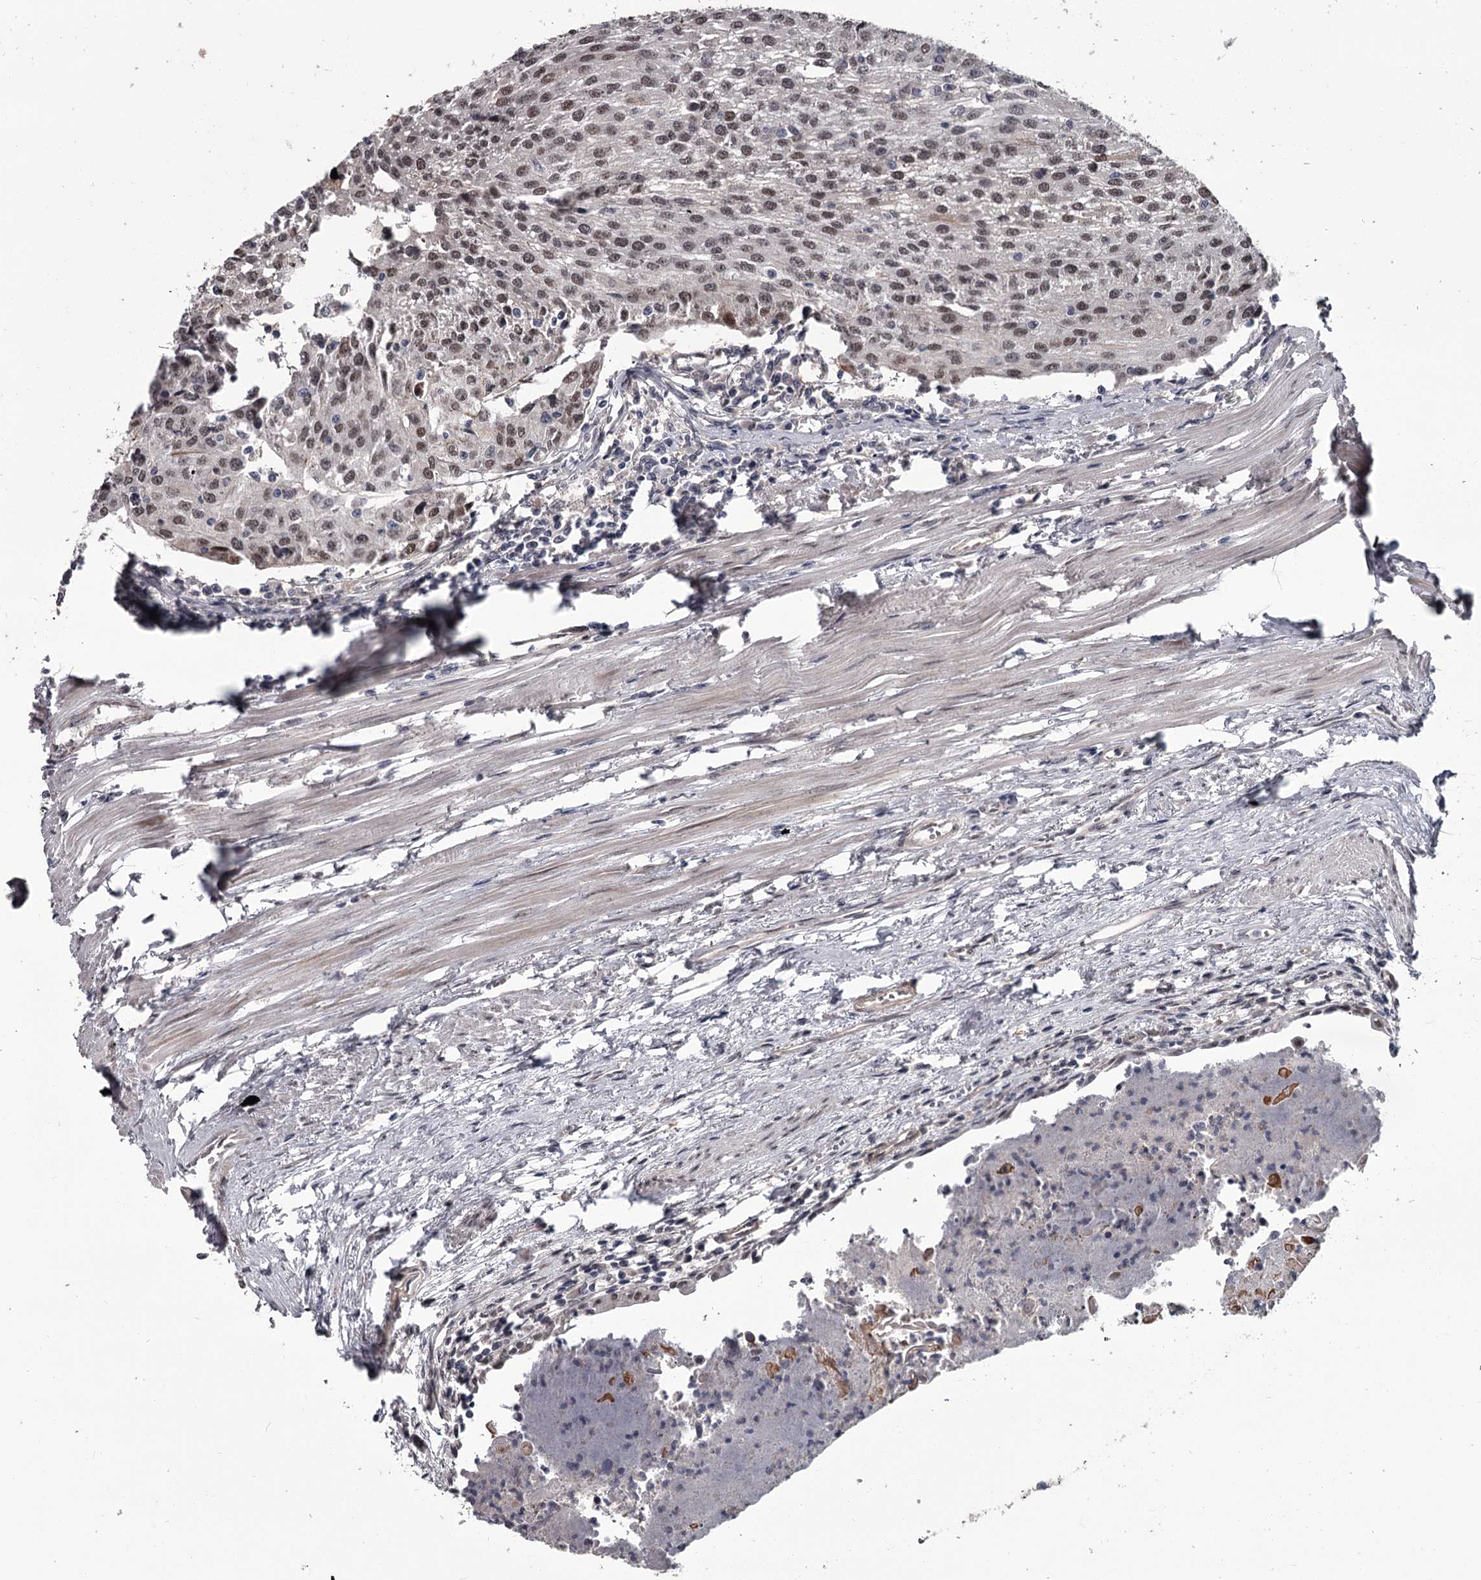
{"staining": {"intensity": "weak", "quantity": ">75%", "location": "nuclear"}, "tissue": "urothelial cancer", "cell_type": "Tumor cells", "image_type": "cancer", "snomed": [{"axis": "morphology", "description": "Urothelial carcinoma, High grade"}, {"axis": "topography", "description": "Urinary bladder"}], "caption": "Human urothelial cancer stained for a protein (brown) shows weak nuclear positive staining in approximately >75% of tumor cells.", "gene": "PRPF40B", "patient": {"sex": "female", "age": 85}}